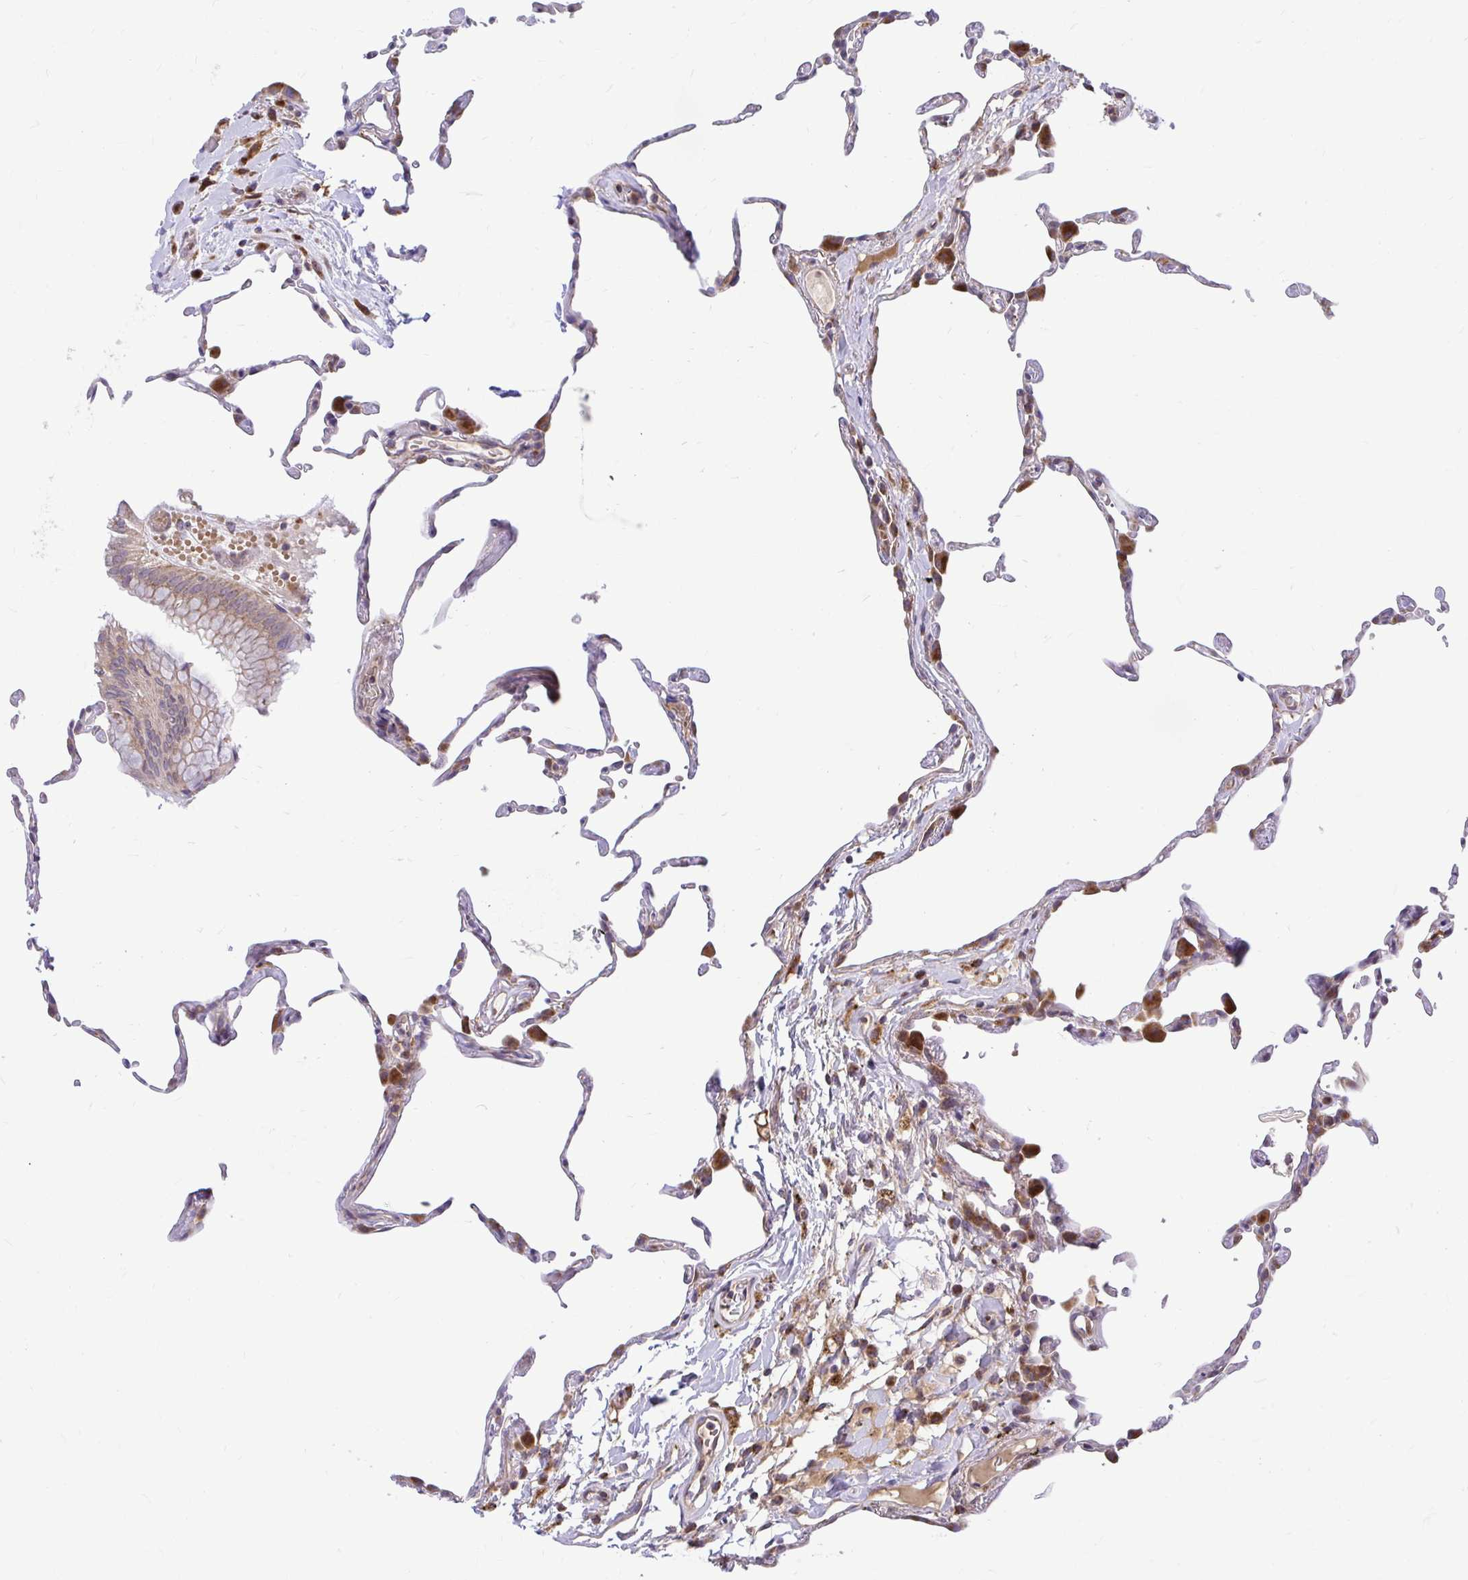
{"staining": {"intensity": "strong", "quantity": "25%-75%", "location": "cytoplasmic/membranous"}, "tissue": "lung", "cell_type": "Alveolar cells", "image_type": "normal", "snomed": [{"axis": "morphology", "description": "Normal tissue, NOS"}, {"axis": "topography", "description": "Lung"}], "caption": "High-power microscopy captured an immunohistochemistry image of benign lung, revealing strong cytoplasmic/membranous staining in about 25%-75% of alveolar cells. The protein is shown in brown color, while the nuclei are stained blue.", "gene": "VTI1B", "patient": {"sex": "female", "age": 57}}